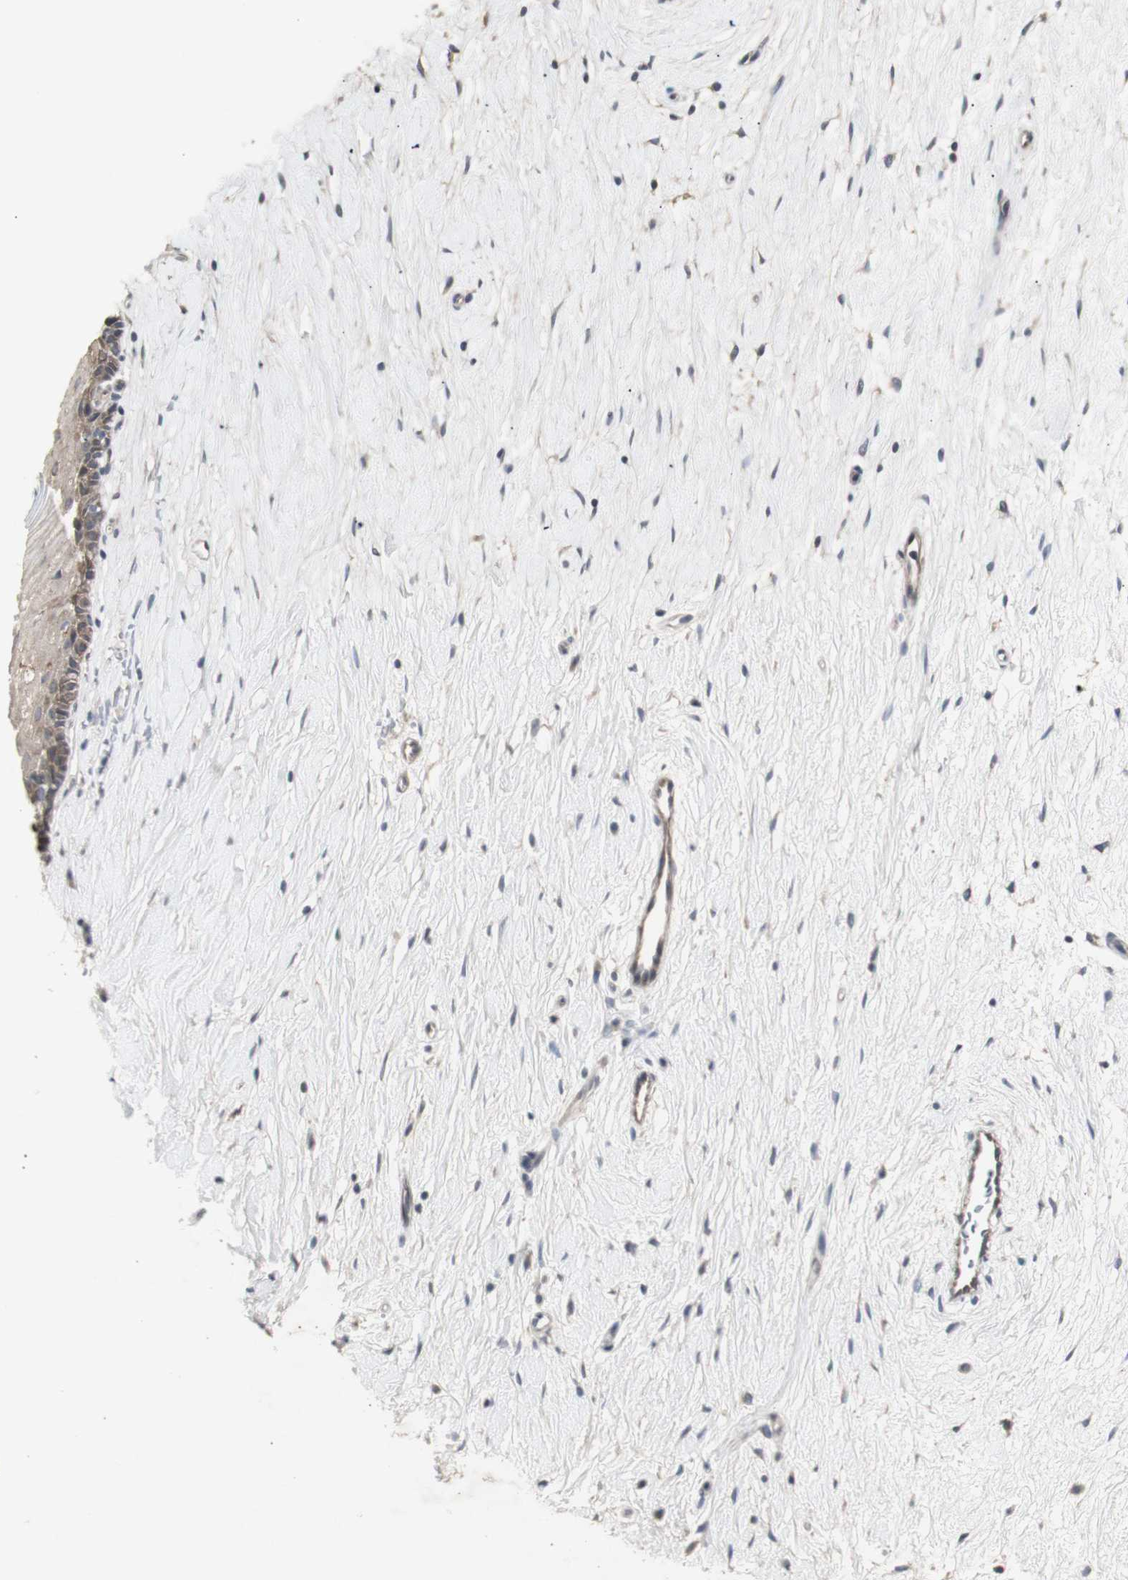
{"staining": {"intensity": "weak", "quantity": ">75%", "location": "cytoplasmic/membranous"}, "tissue": "cervix", "cell_type": "Glandular cells", "image_type": "normal", "snomed": [{"axis": "morphology", "description": "Normal tissue, NOS"}, {"axis": "topography", "description": "Cervix"}], "caption": "Immunohistochemical staining of unremarkable cervix shows >75% levels of weak cytoplasmic/membranous protein staining in about >75% of glandular cells.", "gene": "CHURC1", "patient": {"sex": "female", "age": 39}}